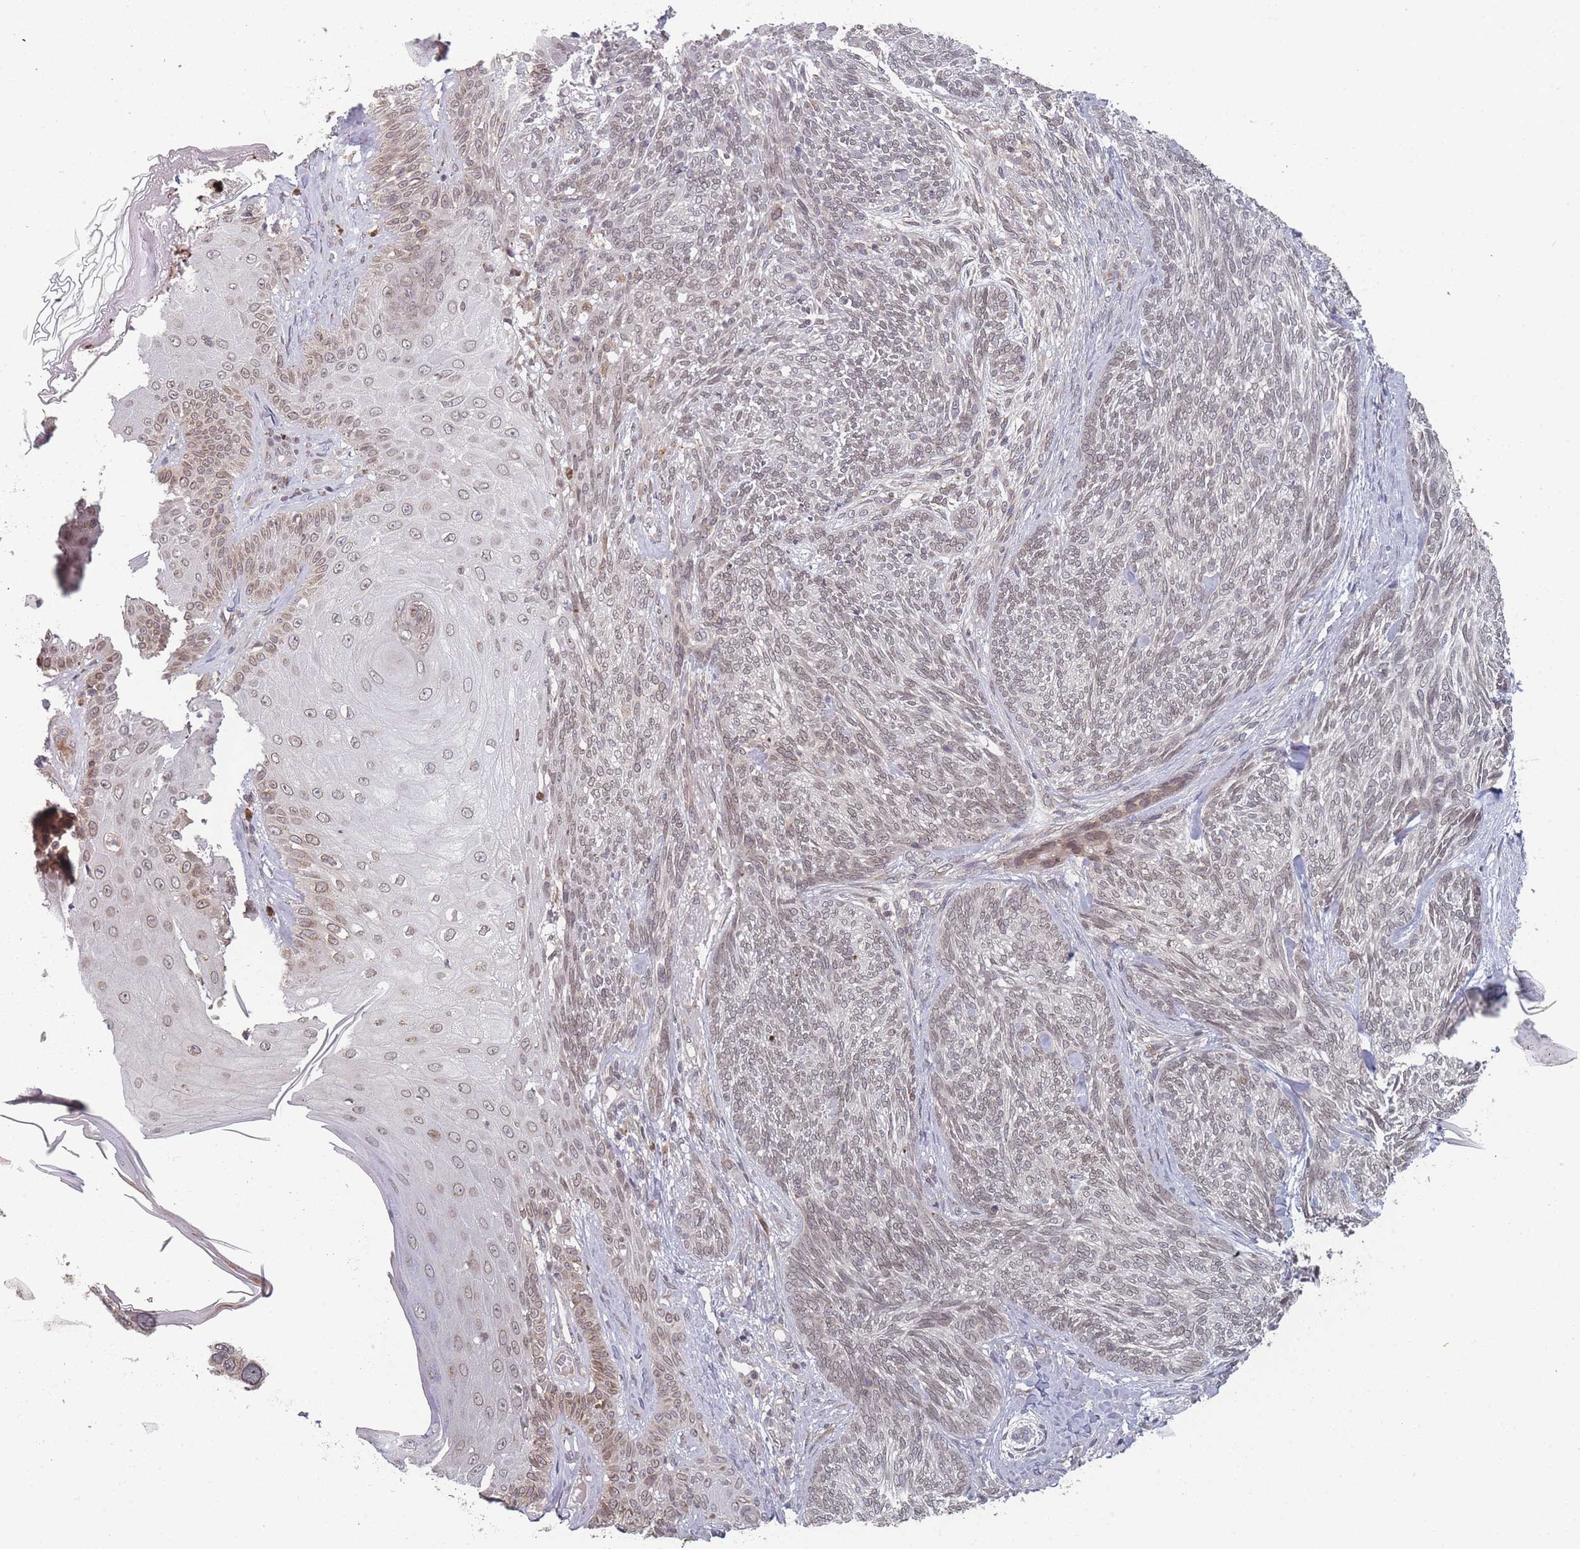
{"staining": {"intensity": "weak", "quantity": "25%-75%", "location": "cytoplasmic/membranous,nuclear"}, "tissue": "skin cancer", "cell_type": "Tumor cells", "image_type": "cancer", "snomed": [{"axis": "morphology", "description": "Basal cell carcinoma"}, {"axis": "topography", "description": "Skin"}], "caption": "Protein expression analysis of human skin cancer (basal cell carcinoma) reveals weak cytoplasmic/membranous and nuclear staining in about 25%-75% of tumor cells. Nuclei are stained in blue.", "gene": "TBC1D25", "patient": {"sex": "male", "age": 73}}